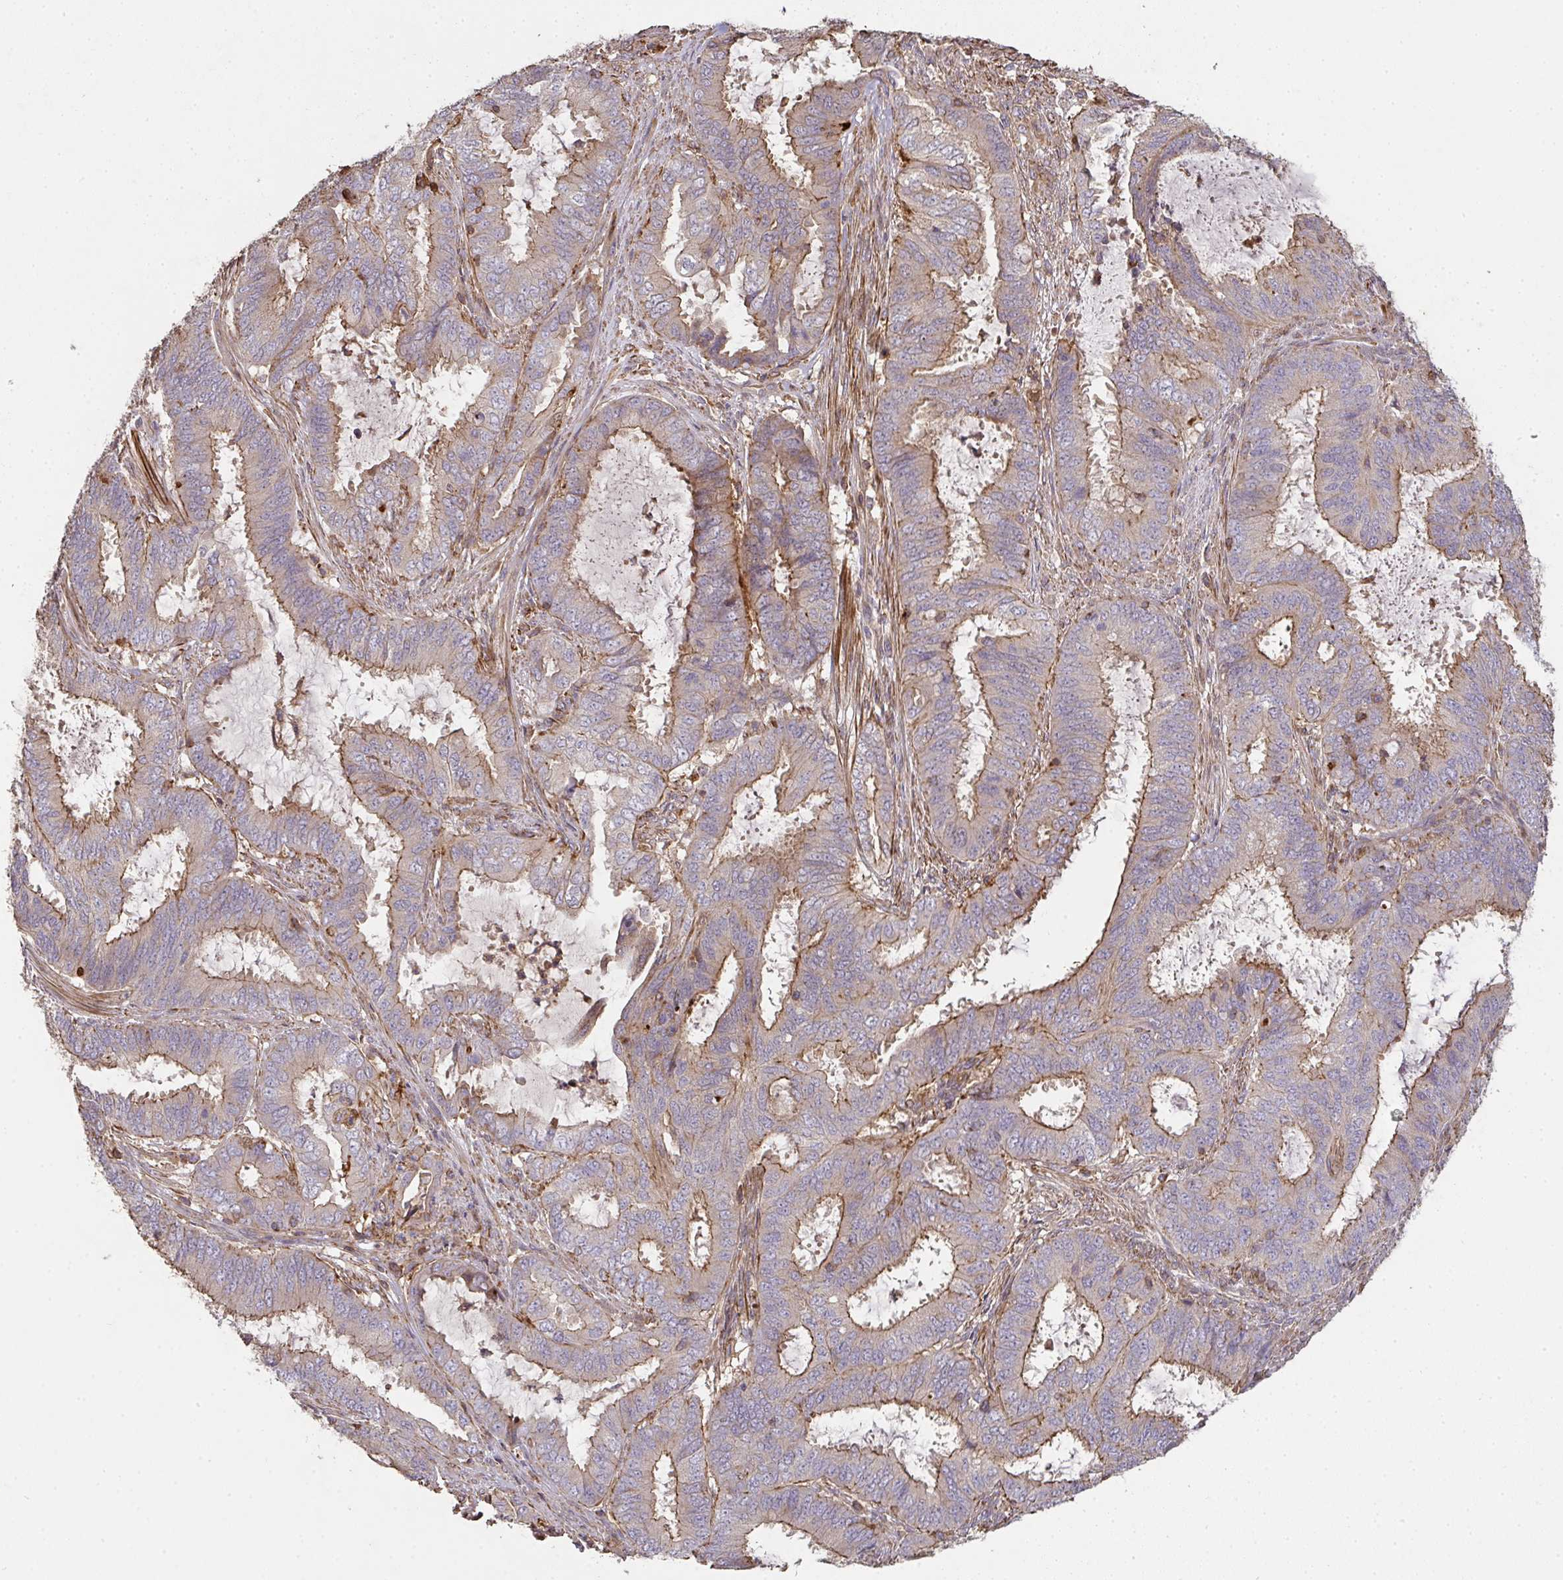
{"staining": {"intensity": "moderate", "quantity": ">75%", "location": "cytoplasmic/membranous"}, "tissue": "endometrial cancer", "cell_type": "Tumor cells", "image_type": "cancer", "snomed": [{"axis": "morphology", "description": "Adenocarcinoma, NOS"}, {"axis": "topography", "description": "Endometrium"}], "caption": "Endometrial cancer (adenocarcinoma) stained with DAB immunohistochemistry displays medium levels of moderate cytoplasmic/membranous positivity in about >75% of tumor cells. The protein of interest is shown in brown color, while the nuclei are stained blue.", "gene": "TNMD", "patient": {"sex": "female", "age": 51}}